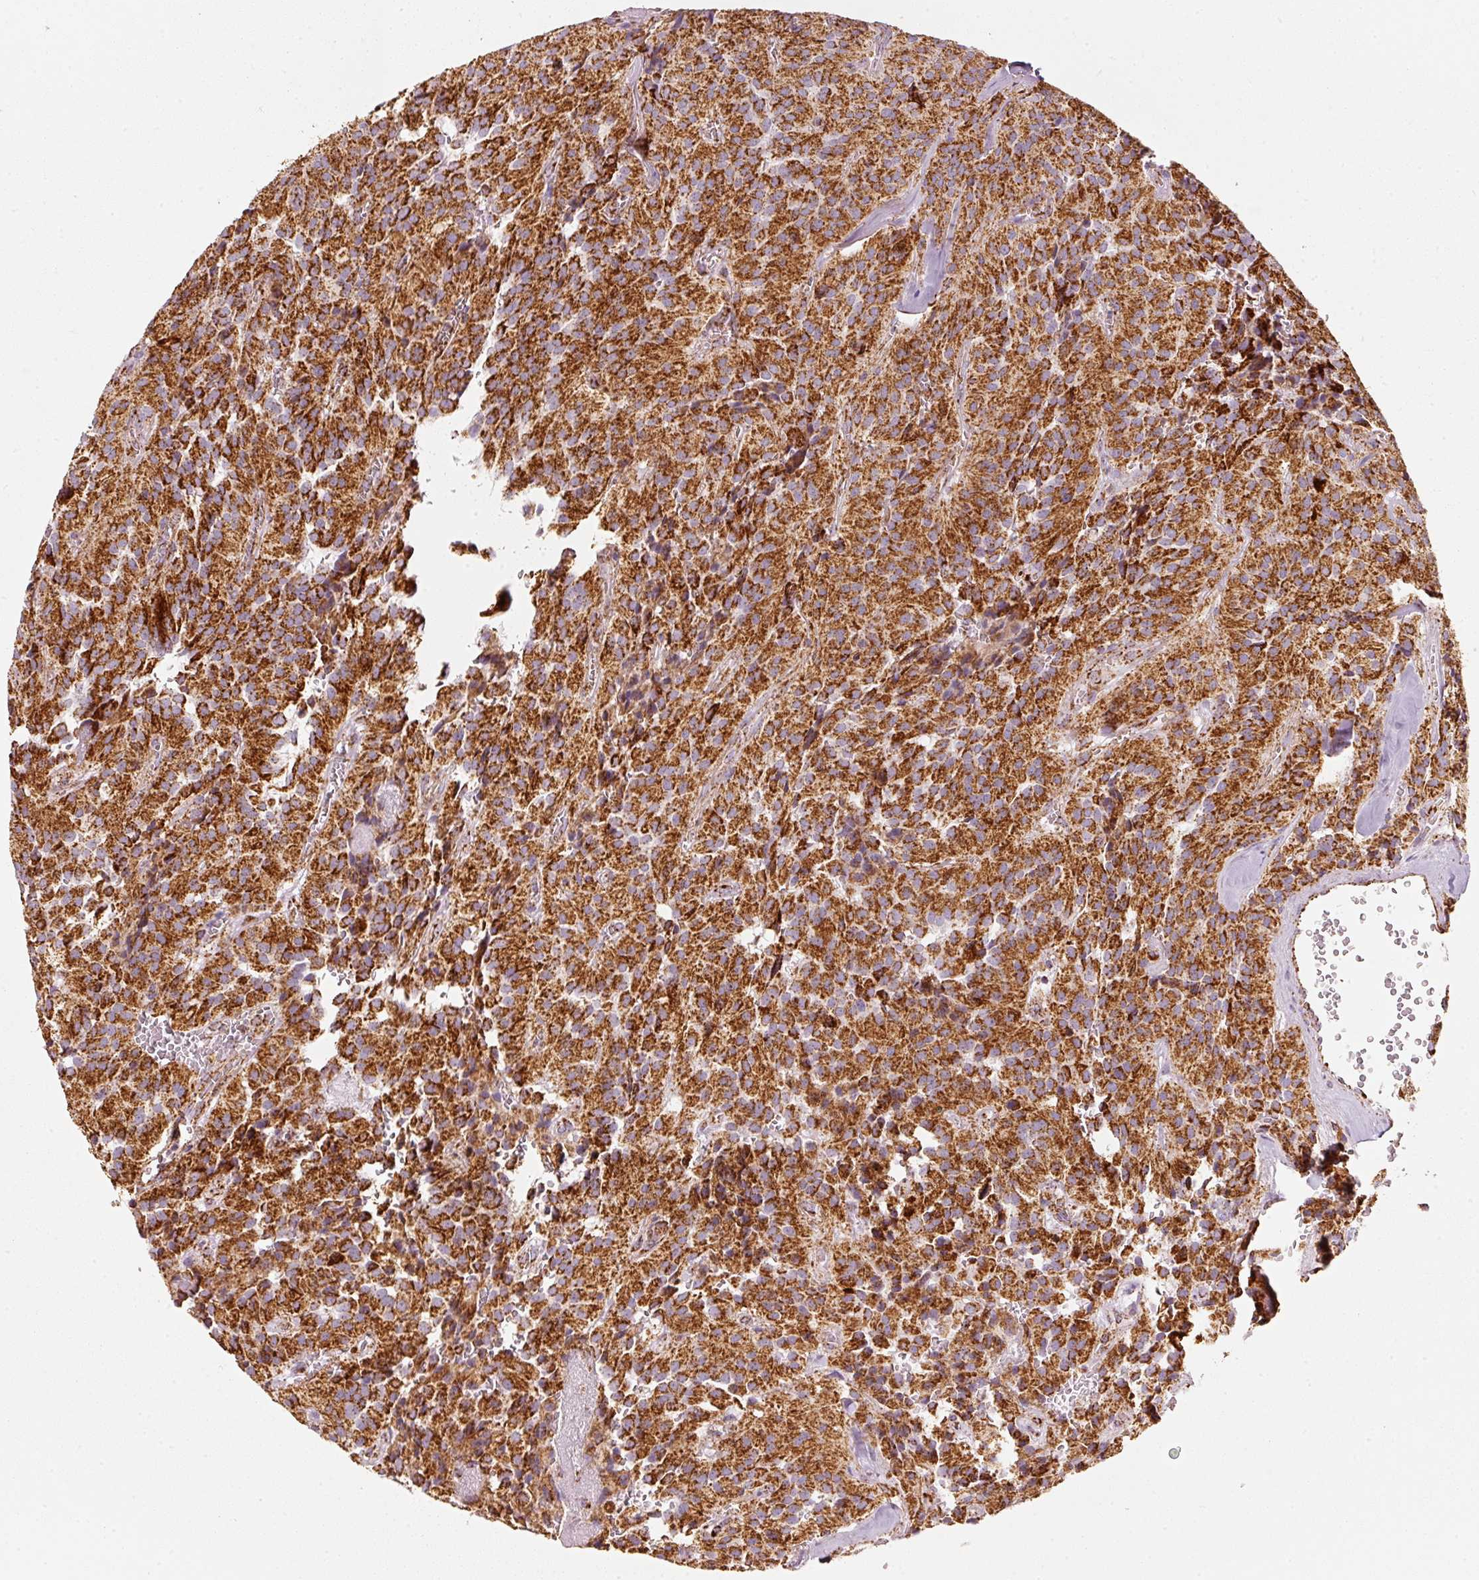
{"staining": {"intensity": "strong", "quantity": ">75%", "location": "cytoplasmic/membranous"}, "tissue": "glioma", "cell_type": "Tumor cells", "image_type": "cancer", "snomed": [{"axis": "morphology", "description": "Glioma, malignant, Low grade"}, {"axis": "topography", "description": "Brain"}], "caption": "An immunohistochemistry (IHC) histopathology image of neoplastic tissue is shown. Protein staining in brown labels strong cytoplasmic/membranous positivity in malignant low-grade glioma within tumor cells.", "gene": "UQCRC1", "patient": {"sex": "male", "age": 42}}